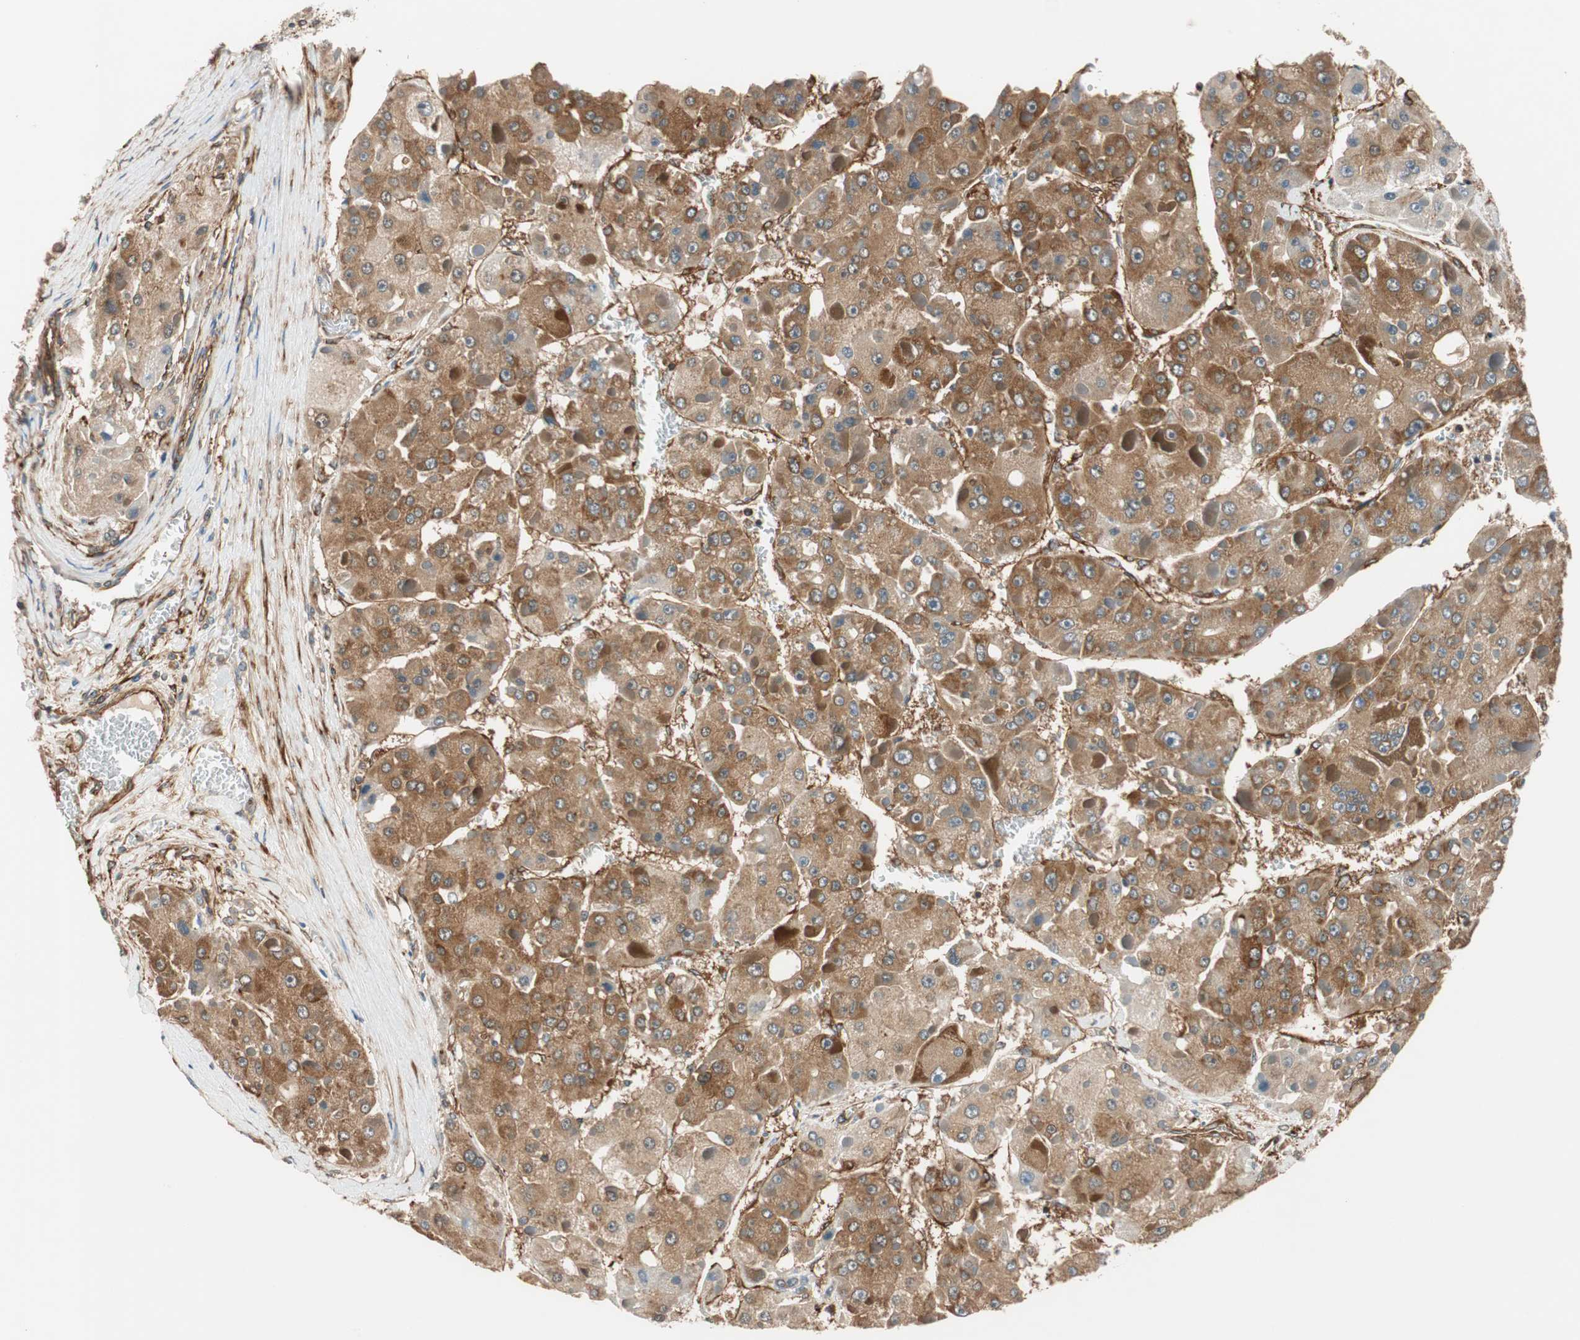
{"staining": {"intensity": "moderate", "quantity": ">75%", "location": "cytoplasmic/membranous"}, "tissue": "liver cancer", "cell_type": "Tumor cells", "image_type": "cancer", "snomed": [{"axis": "morphology", "description": "Carcinoma, Hepatocellular, NOS"}, {"axis": "topography", "description": "Liver"}], "caption": "Immunohistochemistry (IHC) histopathology image of neoplastic tissue: hepatocellular carcinoma (liver) stained using immunohistochemistry displays medium levels of moderate protein expression localized specifically in the cytoplasmic/membranous of tumor cells, appearing as a cytoplasmic/membranous brown color.", "gene": "WASL", "patient": {"sex": "female", "age": 73}}